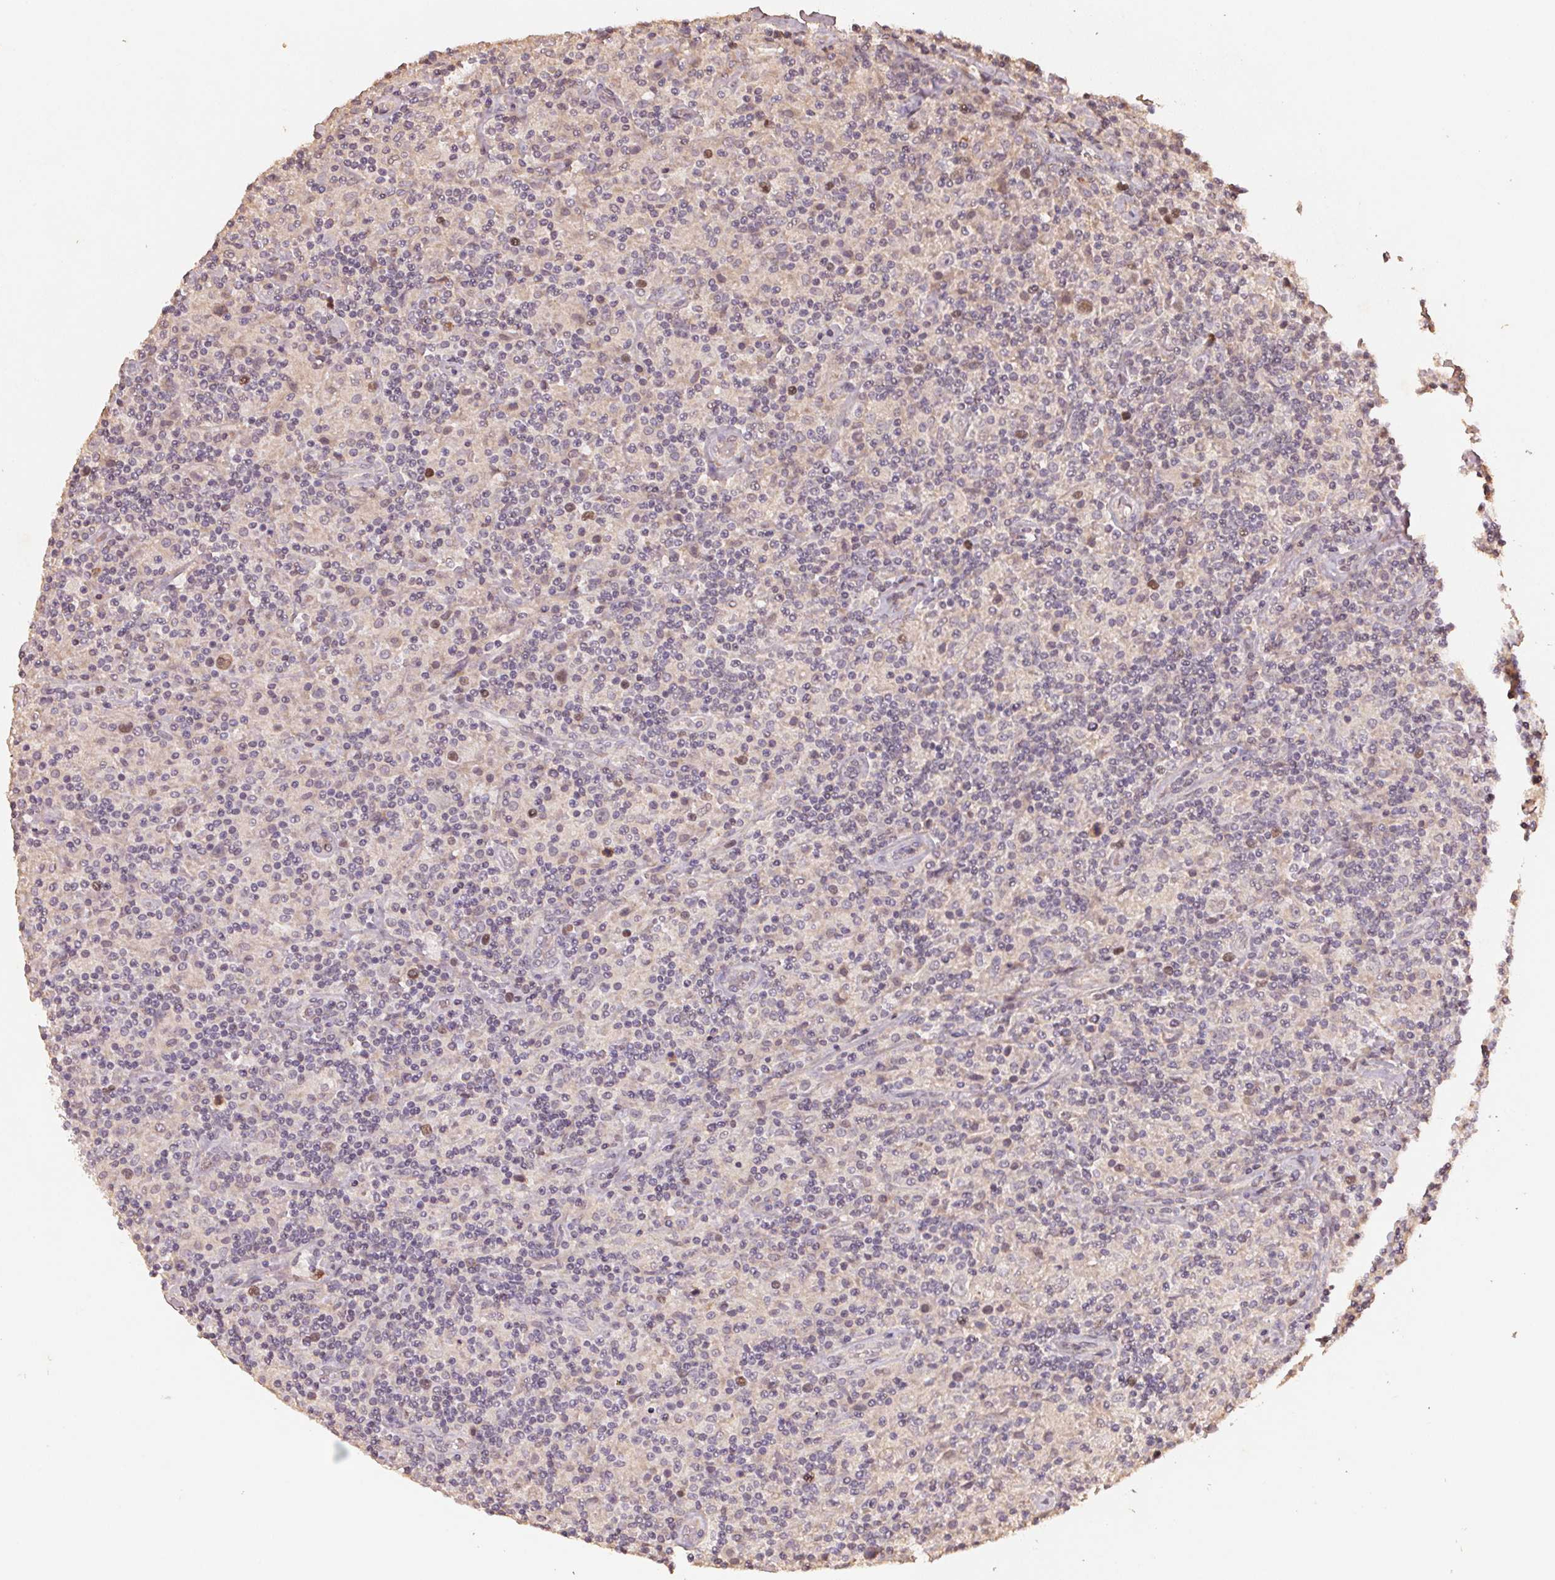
{"staining": {"intensity": "moderate", "quantity": "<25%", "location": "nuclear"}, "tissue": "lymphoma", "cell_type": "Tumor cells", "image_type": "cancer", "snomed": [{"axis": "morphology", "description": "Hodgkin's disease, NOS"}, {"axis": "topography", "description": "Lymph node"}], "caption": "Human lymphoma stained with a brown dye displays moderate nuclear positive staining in approximately <25% of tumor cells.", "gene": "CENPF", "patient": {"sex": "male", "age": 70}}